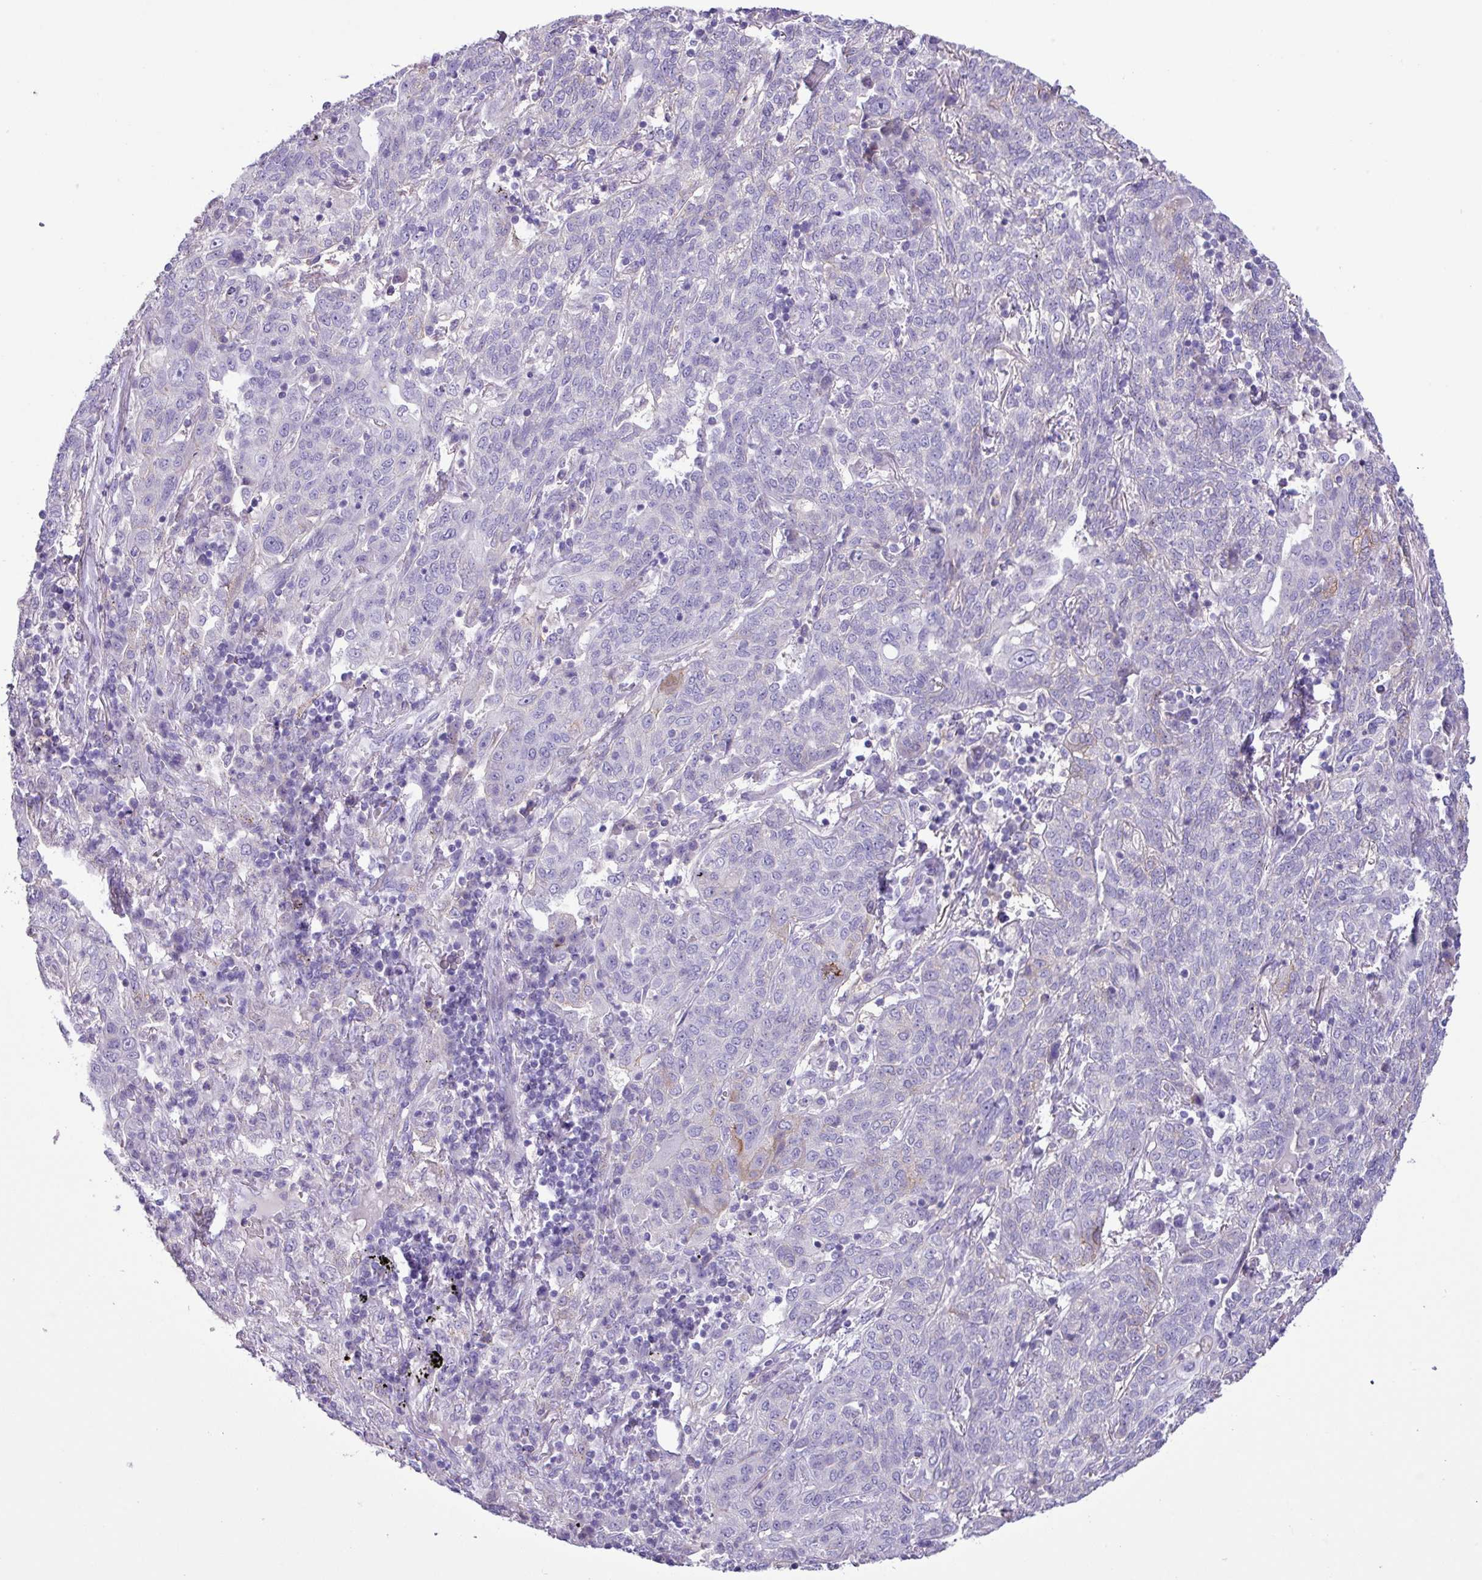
{"staining": {"intensity": "negative", "quantity": "none", "location": "none"}, "tissue": "lung cancer", "cell_type": "Tumor cells", "image_type": "cancer", "snomed": [{"axis": "morphology", "description": "Squamous cell carcinoma, NOS"}, {"axis": "topography", "description": "Lung"}], "caption": "IHC of human squamous cell carcinoma (lung) exhibits no staining in tumor cells.", "gene": "CYSTM1", "patient": {"sex": "female", "age": 70}}